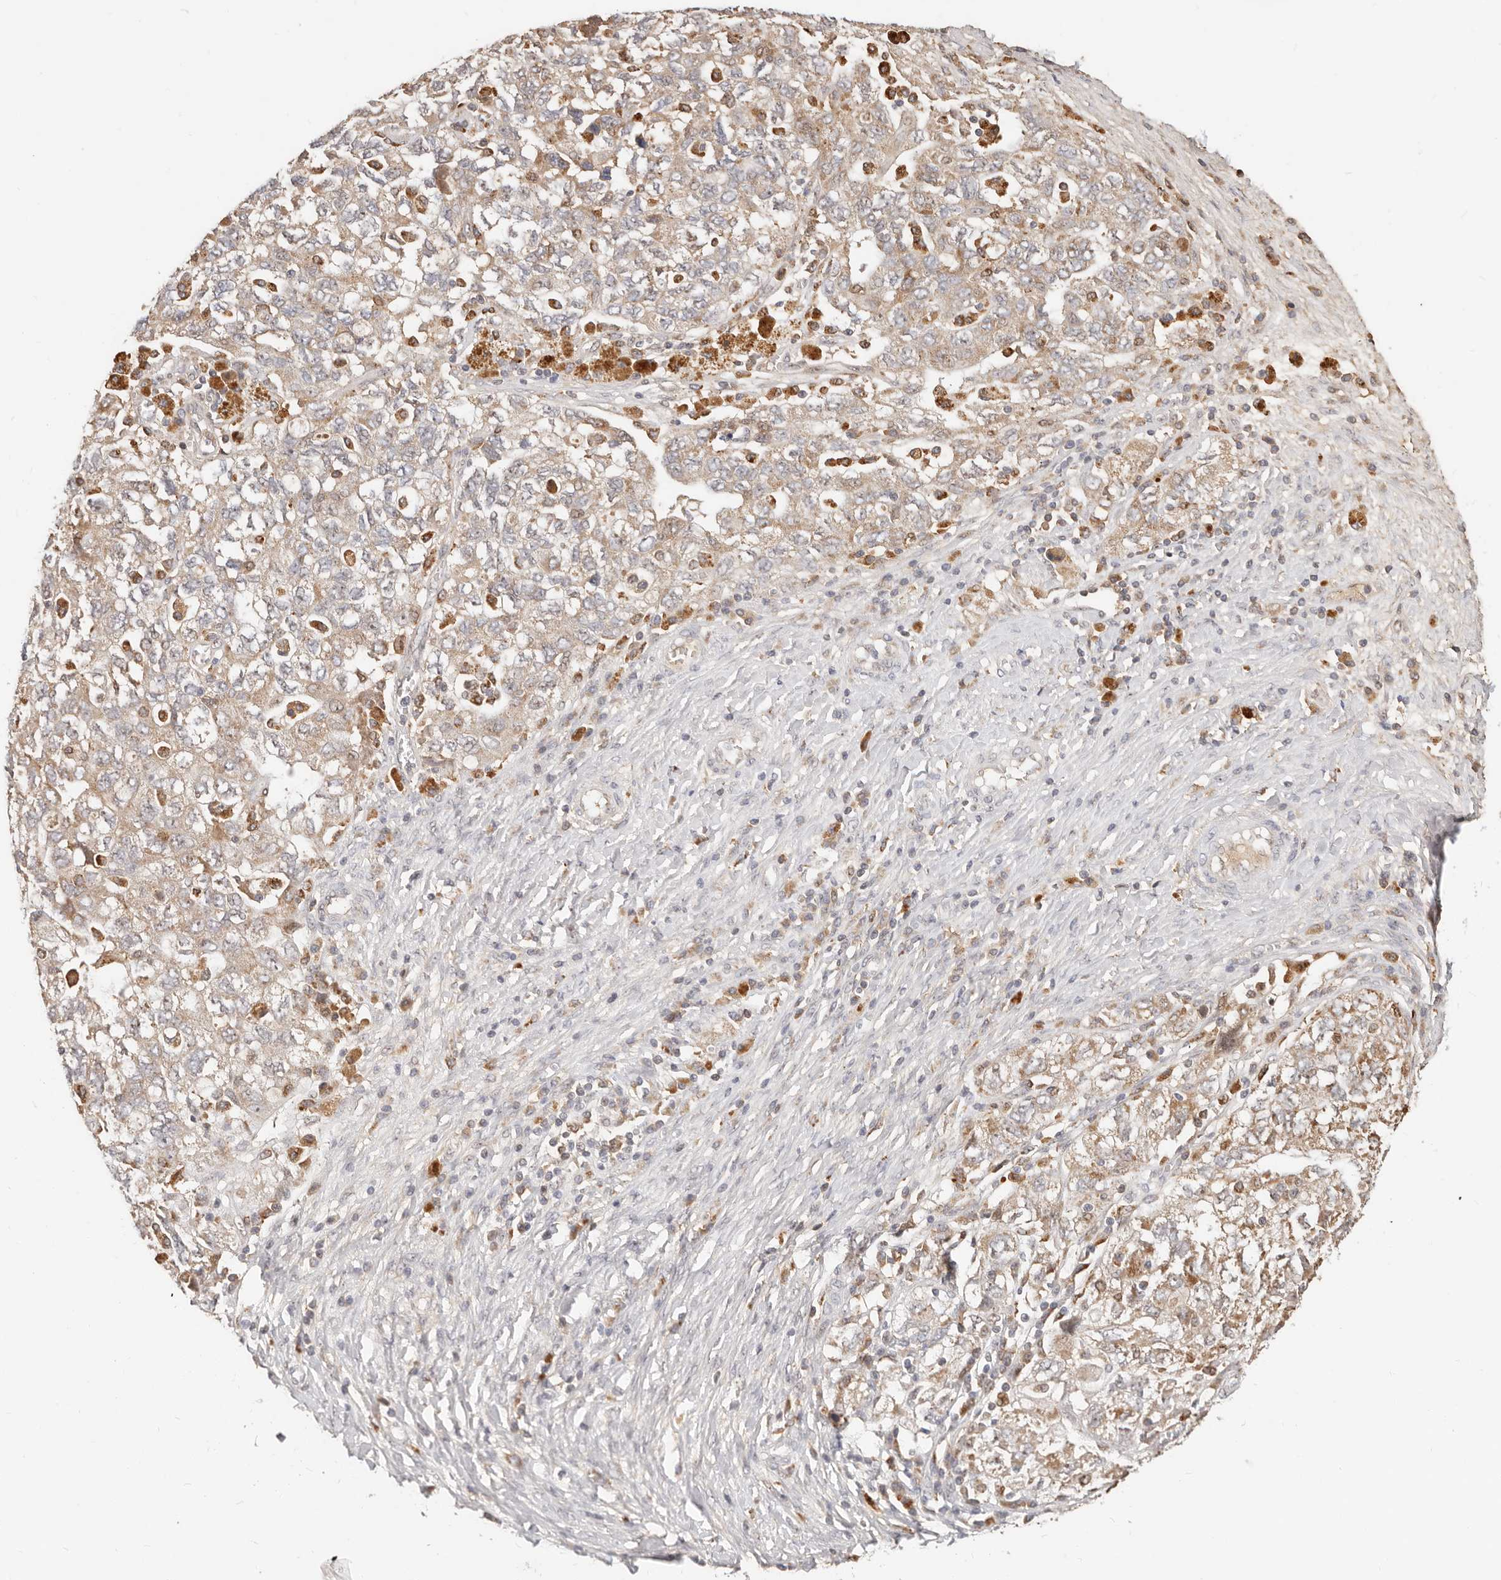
{"staining": {"intensity": "weak", "quantity": ">75%", "location": "cytoplasmic/membranous"}, "tissue": "ovarian cancer", "cell_type": "Tumor cells", "image_type": "cancer", "snomed": [{"axis": "morphology", "description": "Carcinoma, NOS"}, {"axis": "morphology", "description": "Cystadenocarcinoma, serous, NOS"}, {"axis": "topography", "description": "Ovary"}], "caption": "Protein expression analysis of human ovarian cancer reveals weak cytoplasmic/membranous staining in about >75% of tumor cells. Immunohistochemistry stains the protein in brown and the nuclei are stained blue.", "gene": "ZRANB1", "patient": {"sex": "female", "age": 69}}